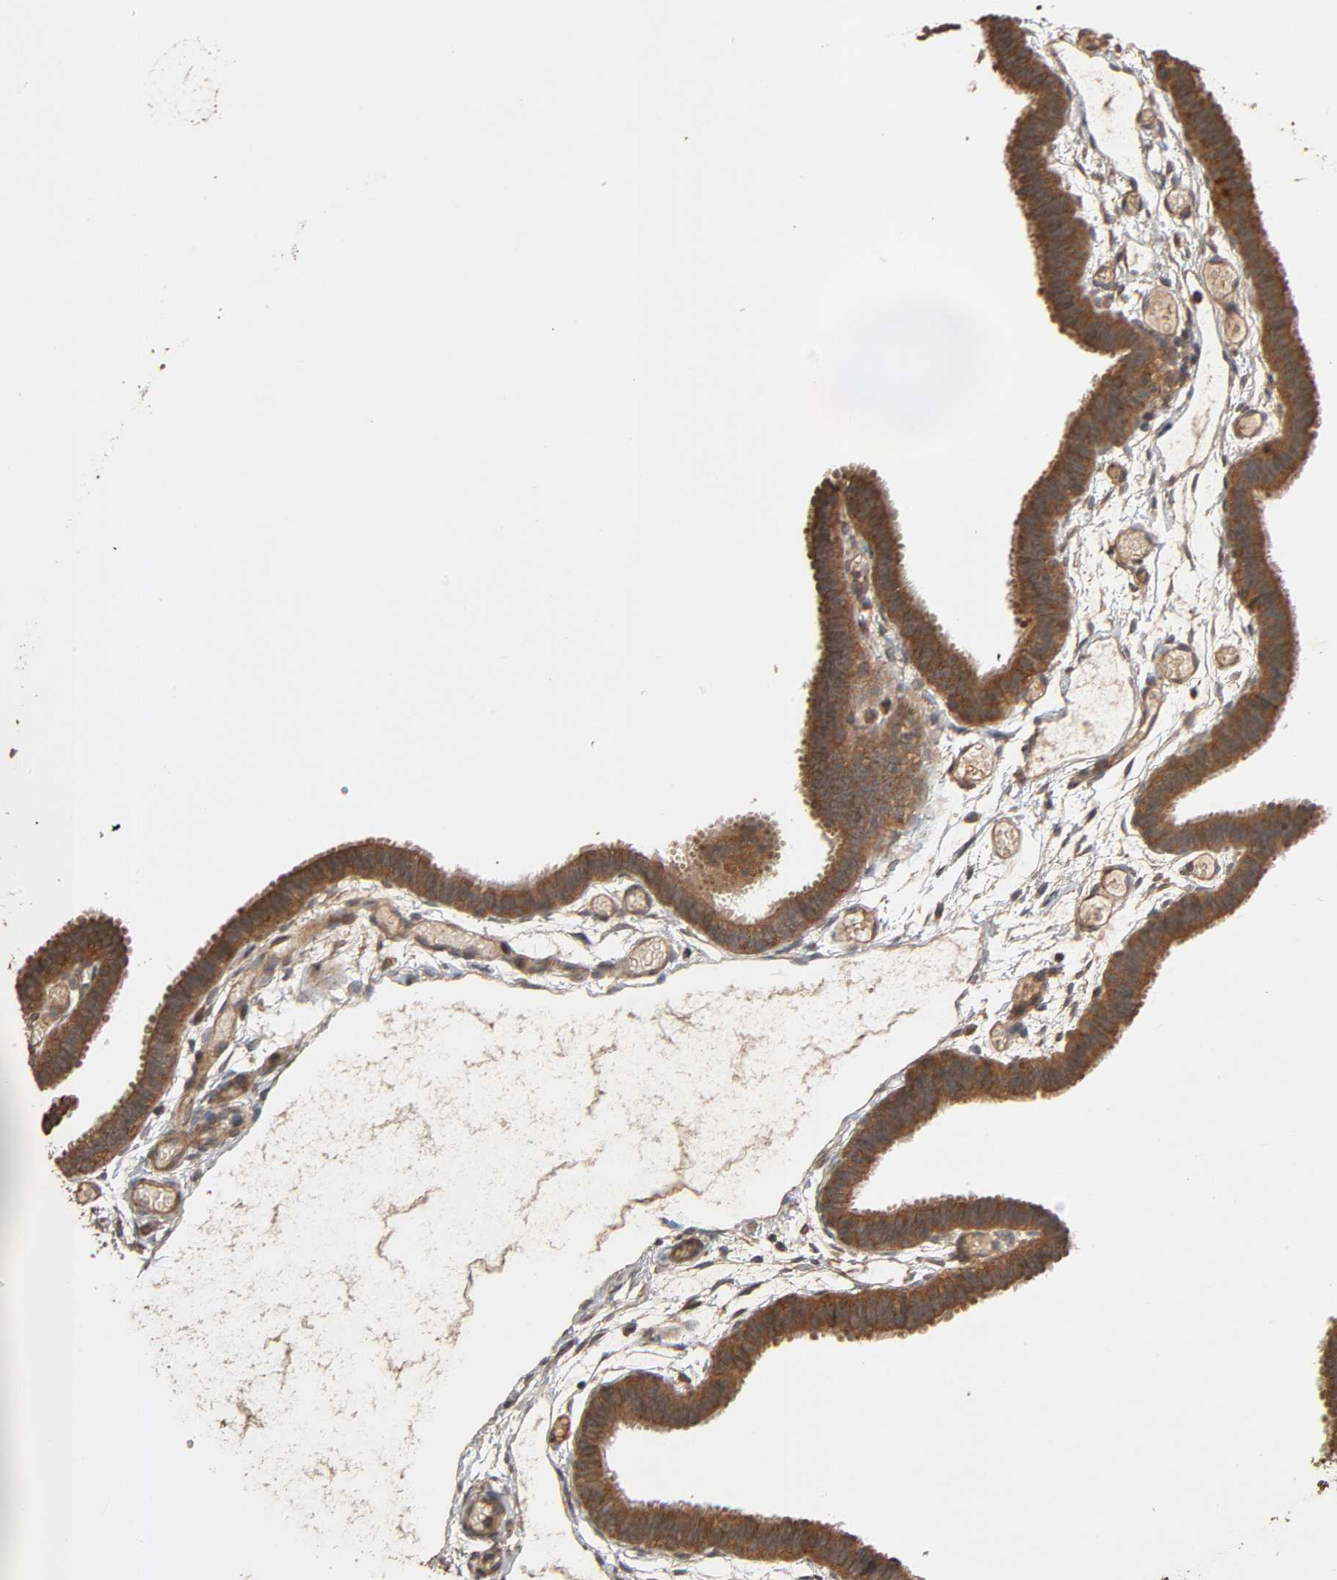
{"staining": {"intensity": "strong", "quantity": ">75%", "location": "cytoplasmic/membranous"}, "tissue": "fallopian tube", "cell_type": "Glandular cells", "image_type": "normal", "snomed": [{"axis": "morphology", "description": "Normal tissue, NOS"}, {"axis": "topography", "description": "Fallopian tube"}], "caption": "High-power microscopy captured an immunohistochemistry (IHC) photomicrograph of unremarkable fallopian tube, revealing strong cytoplasmic/membranous positivity in approximately >75% of glandular cells. (DAB = brown stain, brightfield microscopy at high magnification).", "gene": "MAP3K8", "patient": {"sex": "female", "age": 29}}